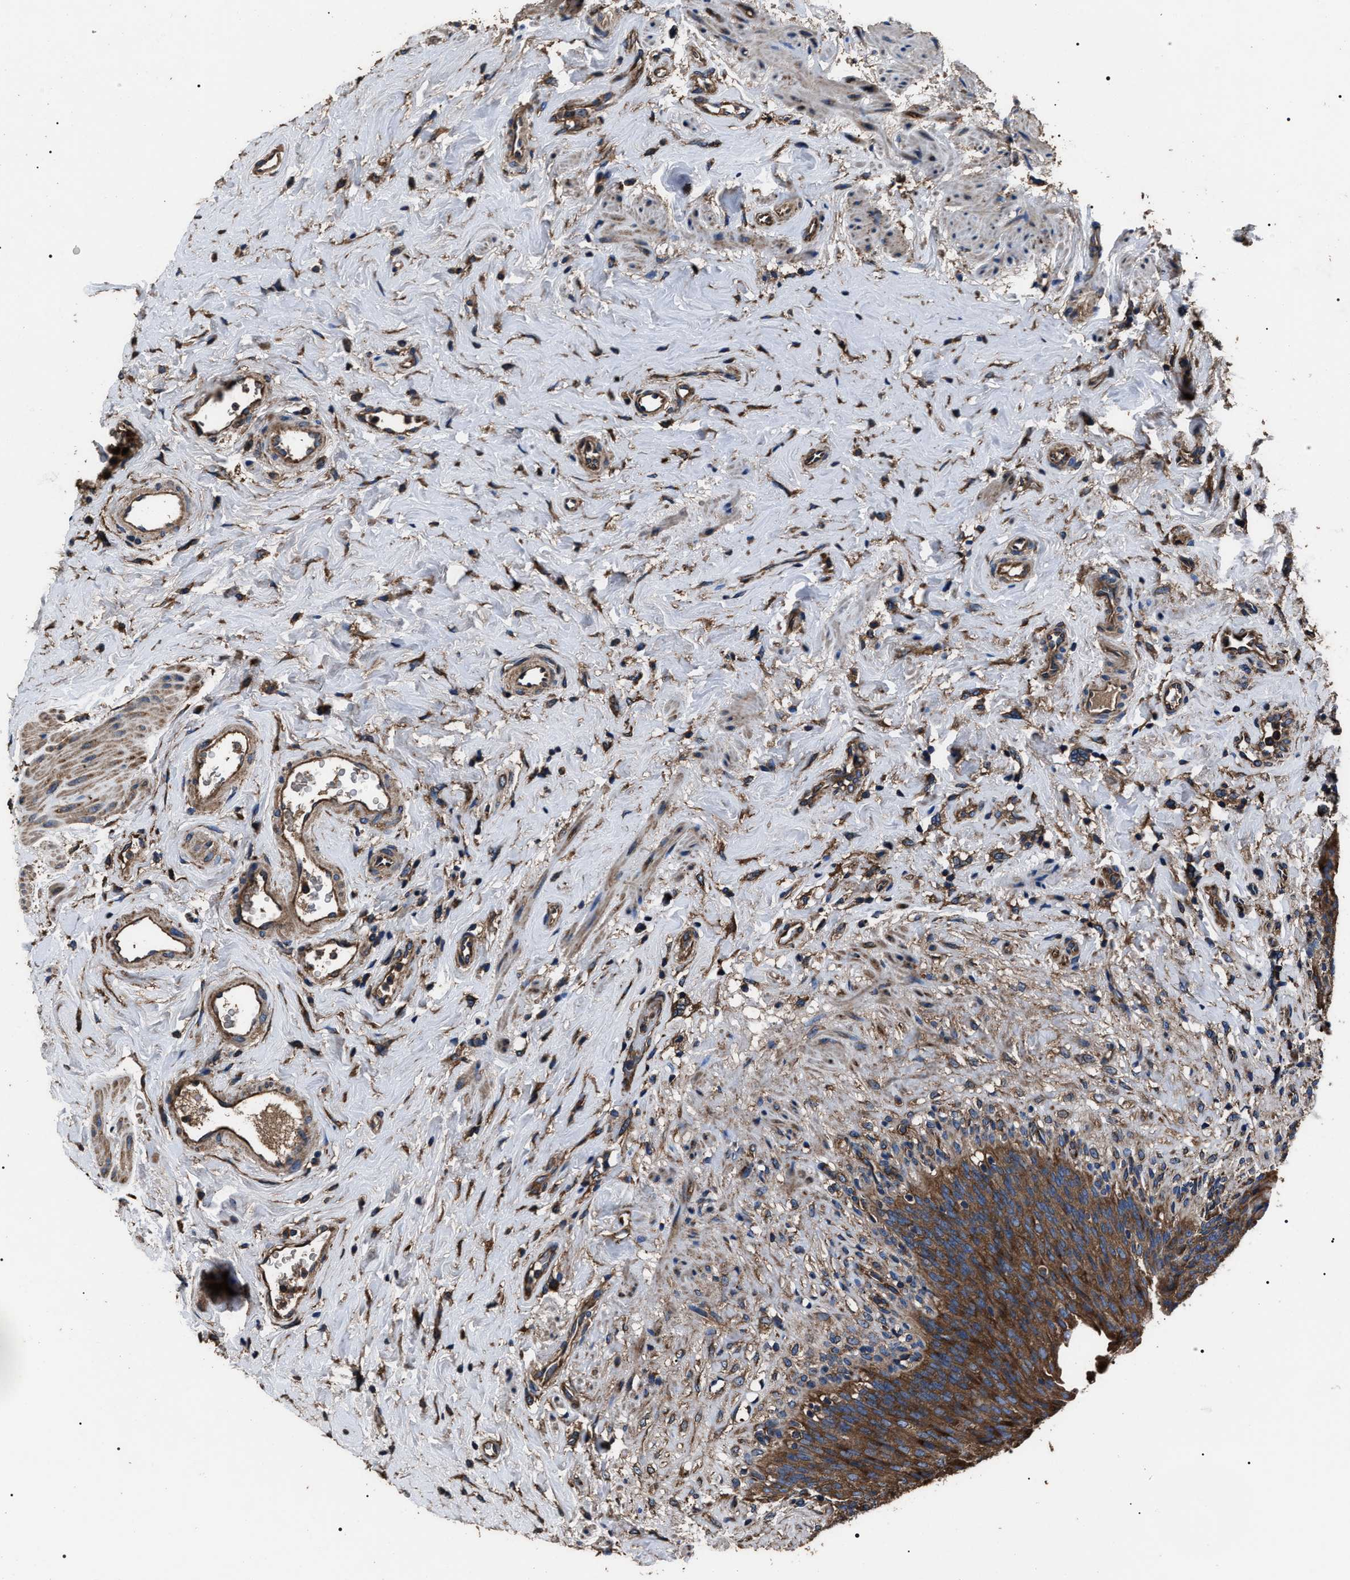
{"staining": {"intensity": "strong", "quantity": ">75%", "location": "cytoplasmic/membranous"}, "tissue": "urinary bladder", "cell_type": "Urothelial cells", "image_type": "normal", "snomed": [{"axis": "morphology", "description": "Normal tissue, NOS"}, {"axis": "topography", "description": "Urinary bladder"}], "caption": "Immunohistochemistry (DAB (3,3'-diaminobenzidine)) staining of benign urinary bladder displays strong cytoplasmic/membranous protein expression in approximately >75% of urothelial cells.", "gene": "HSCB", "patient": {"sex": "female", "age": 79}}